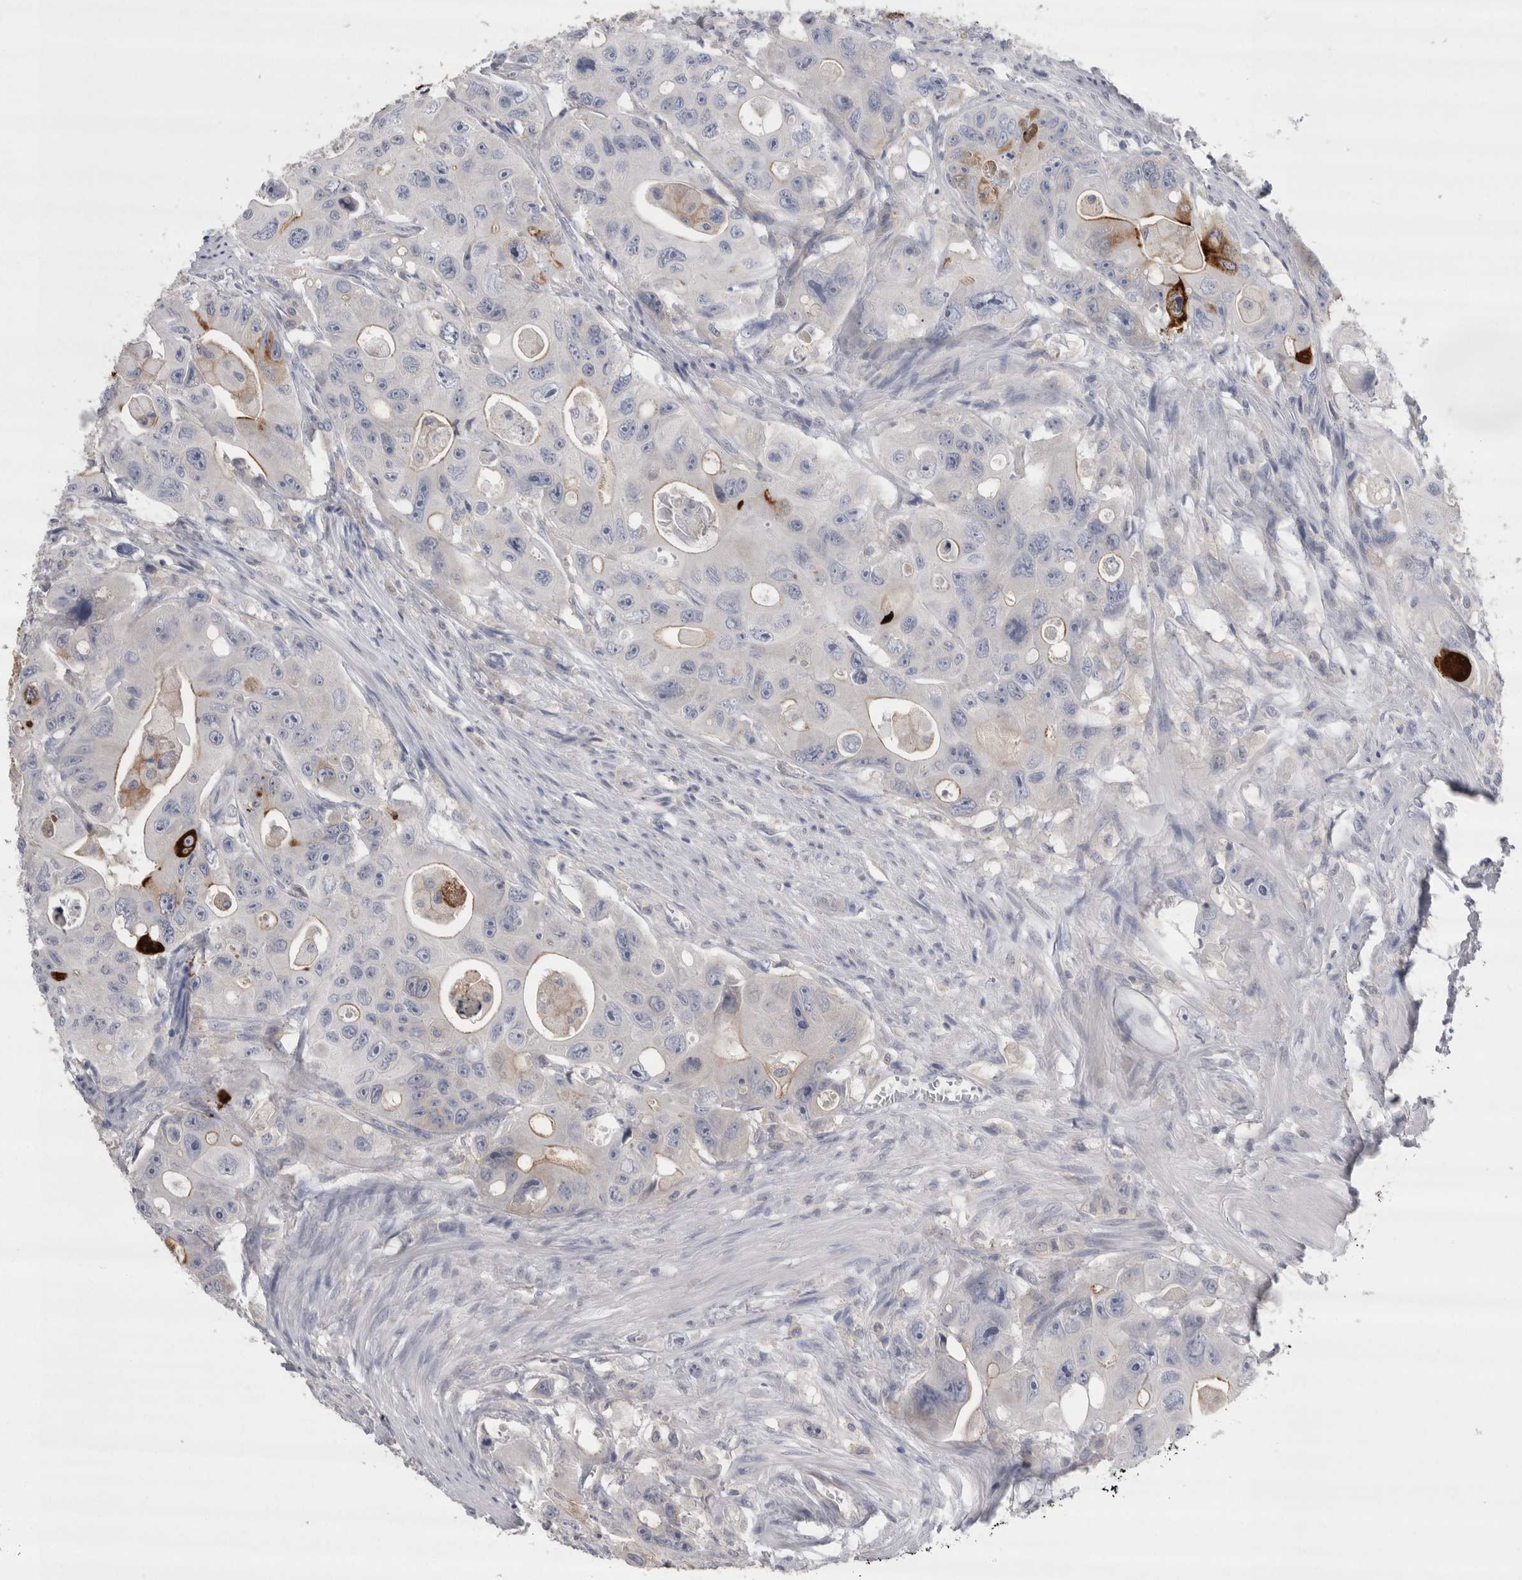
{"staining": {"intensity": "strong", "quantity": "<25%", "location": "cytoplasmic/membranous"}, "tissue": "colorectal cancer", "cell_type": "Tumor cells", "image_type": "cancer", "snomed": [{"axis": "morphology", "description": "Adenocarcinoma, NOS"}, {"axis": "topography", "description": "Colon"}], "caption": "Colorectal cancer stained with DAB immunohistochemistry (IHC) reveals medium levels of strong cytoplasmic/membranous expression in approximately <25% of tumor cells.", "gene": "REG1A", "patient": {"sex": "female", "age": 46}}